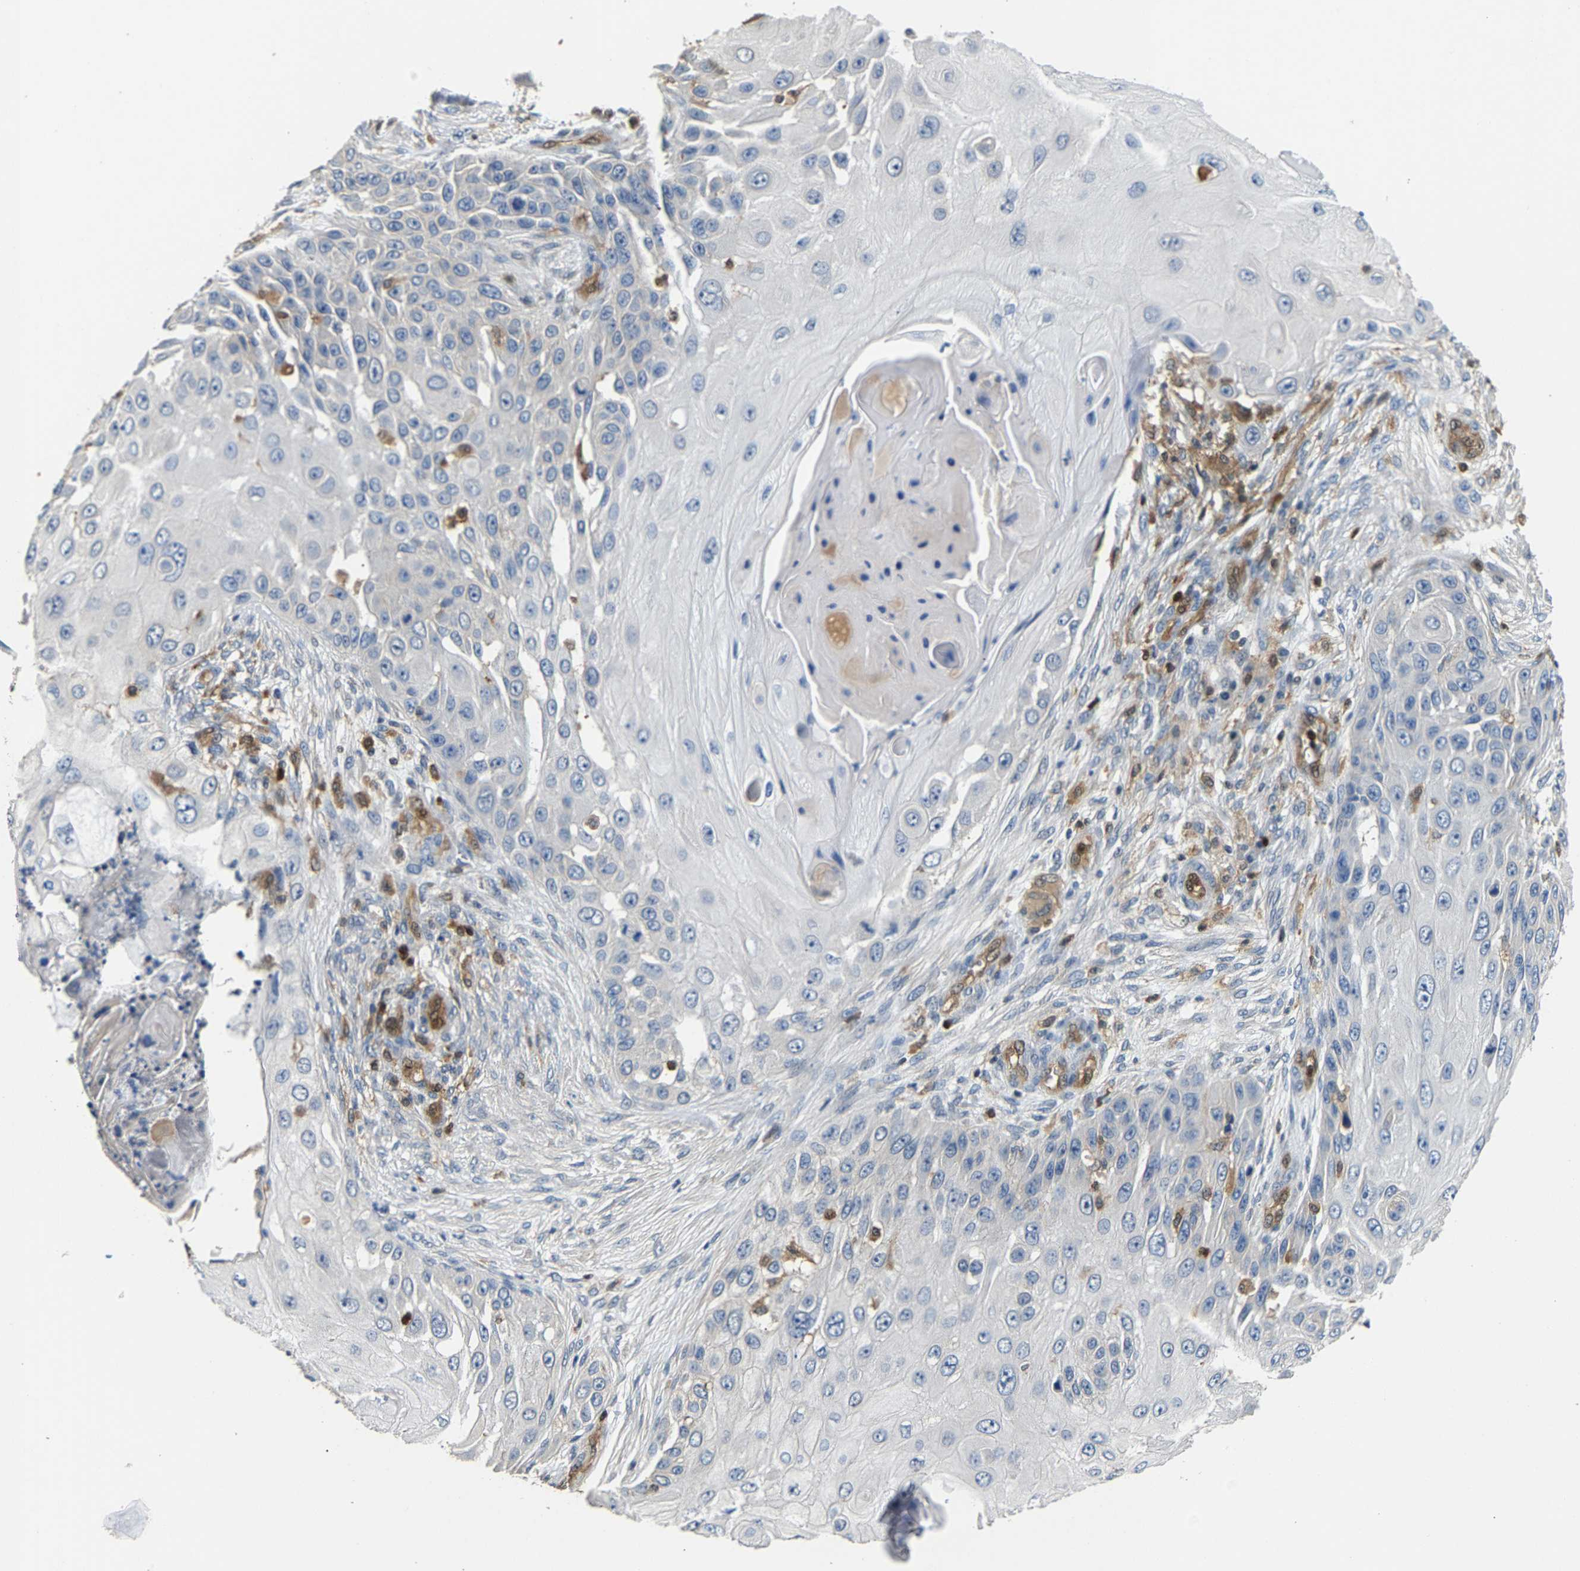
{"staining": {"intensity": "negative", "quantity": "none", "location": "none"}, "tissue": "skin cancer", "cell_type": "Tumor cells", "image_type": "cancer", "snomed": [{"axis": "morphology", "description": "Squamous cell carcinoma, NOS"}, {"axis": "topography", "description": "Skin"}], "caption": "Tumor cells show no significant protein positivity in skin cancer.", "gene": "GIMAP7", "patient": {"sex": "female", "age": 44}}